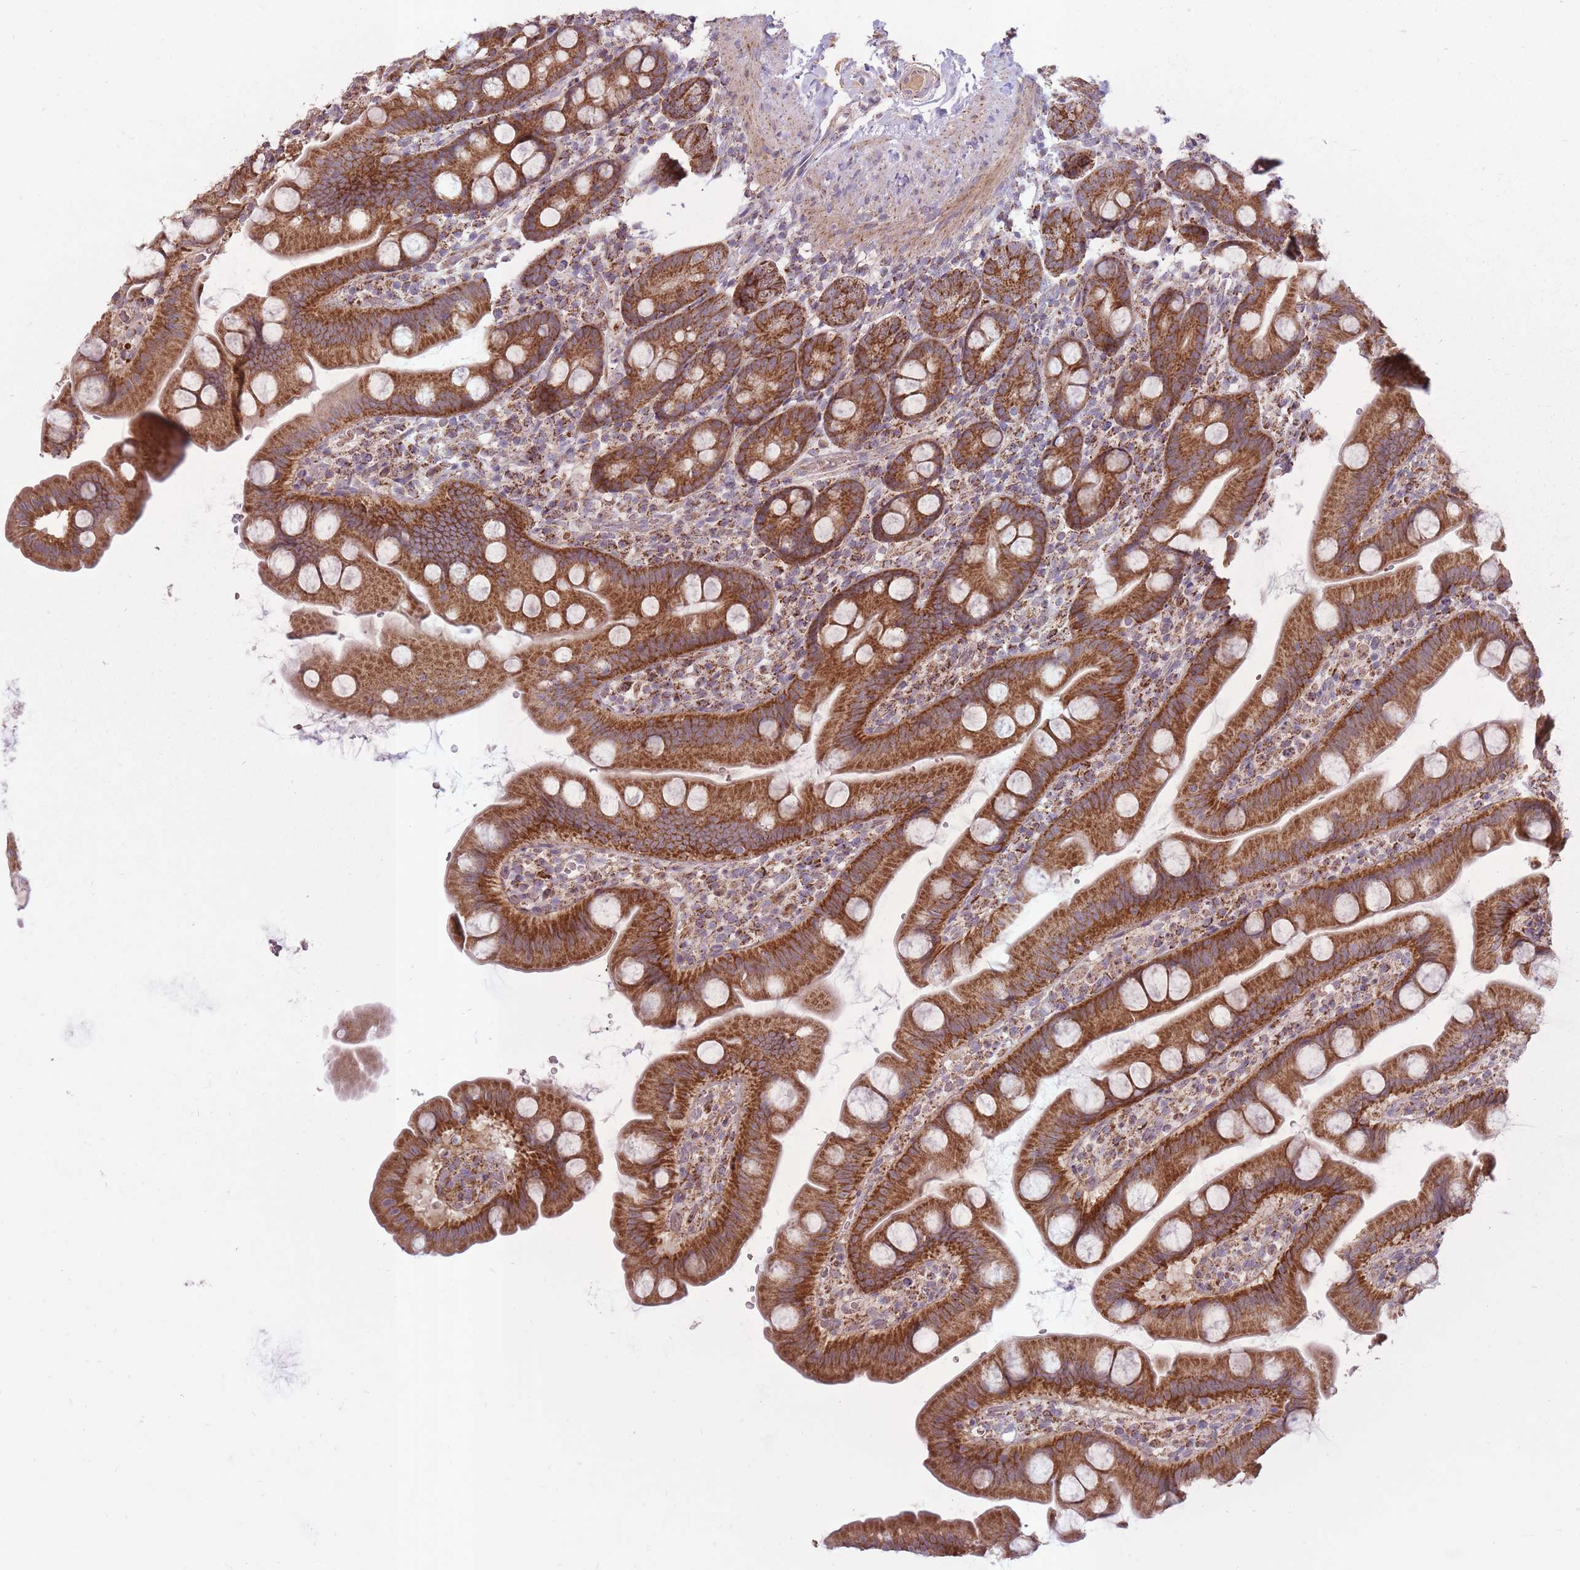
{"staining": {"intensity": "strong", "quantity": ">75%", "location": "cytoplasmic/membranous"}, "tissue": "small intestine", "cell_type": "Glandular cells", "image_type": "normal", "snomed": [{"axis": "morphology", "description": "Normal tissue, NOS"}, {"axis": "topography", "description": "Small intestine"}], "caption": "Immunohistochemistry (DAB) staining of unremarkable small intestine reveals strong cytoplasmic/membranous protein expression in about >75% of glandular cells.", "gene": "LIN7C", "patient": {"sex": "female", "age": 68}}